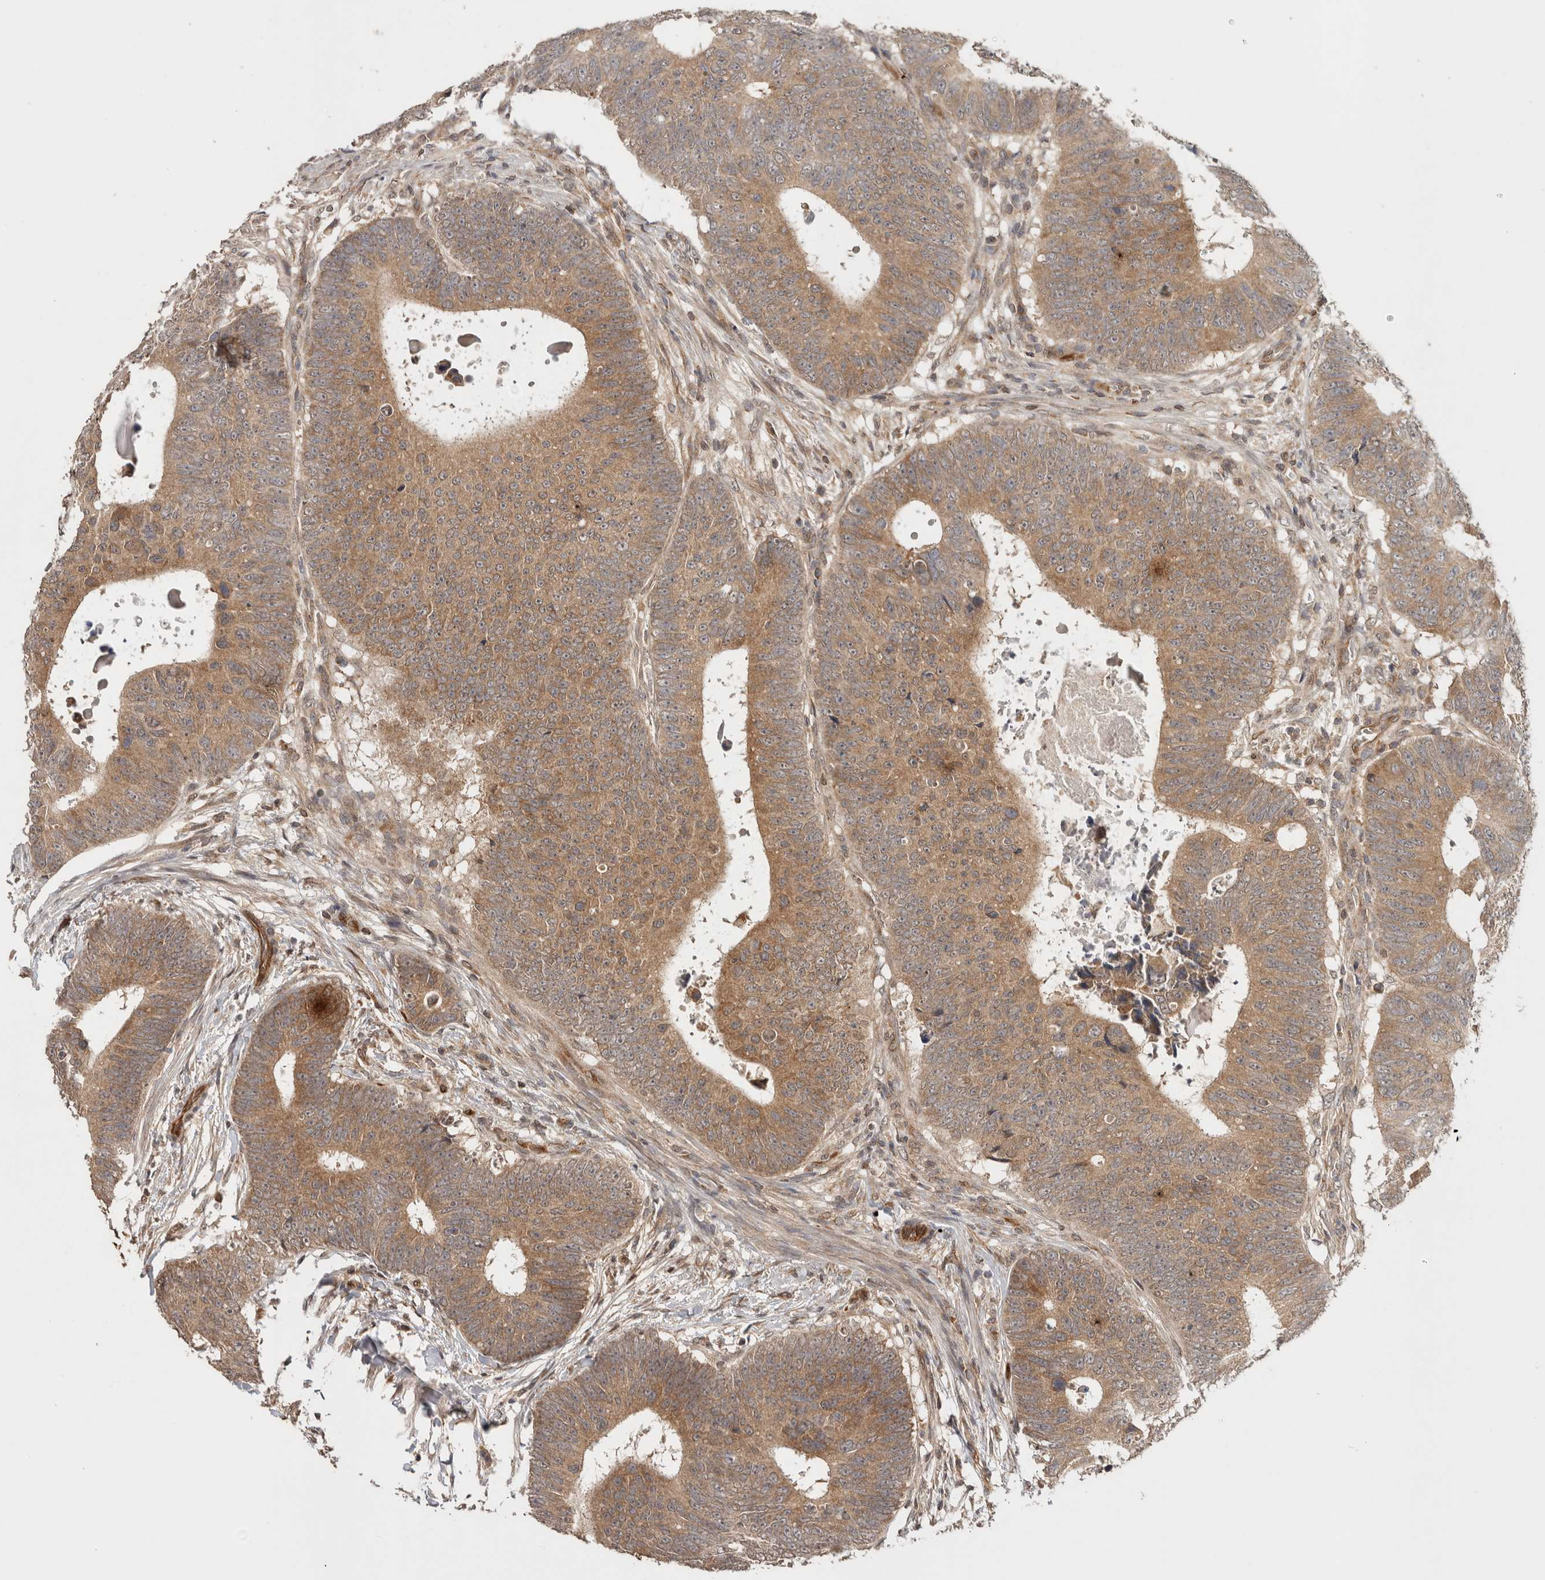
{"staining": {"intensity": "moderate", "quantity": ">75%", "location": "cytoplasmic/membranous"}, "tissue": "colorectal cancer", "cell_type": "Tumor cells", "image_type": "cancer", "snomed": [{"axis": "morphology", "description": "Adenocarcinoma, NOS"}, {"axis": "topography", "description": "Colon"}], "caption": "IHC (DAB (3,3'-diaminobenzidine)) staining of human colorectal cancer demonstrates moderate cytoplasmic/membranous protein staining in approximately >75% of tumor cells.", "gene": "HMOX2", "patient": {"sex": "male", "age": 56}}